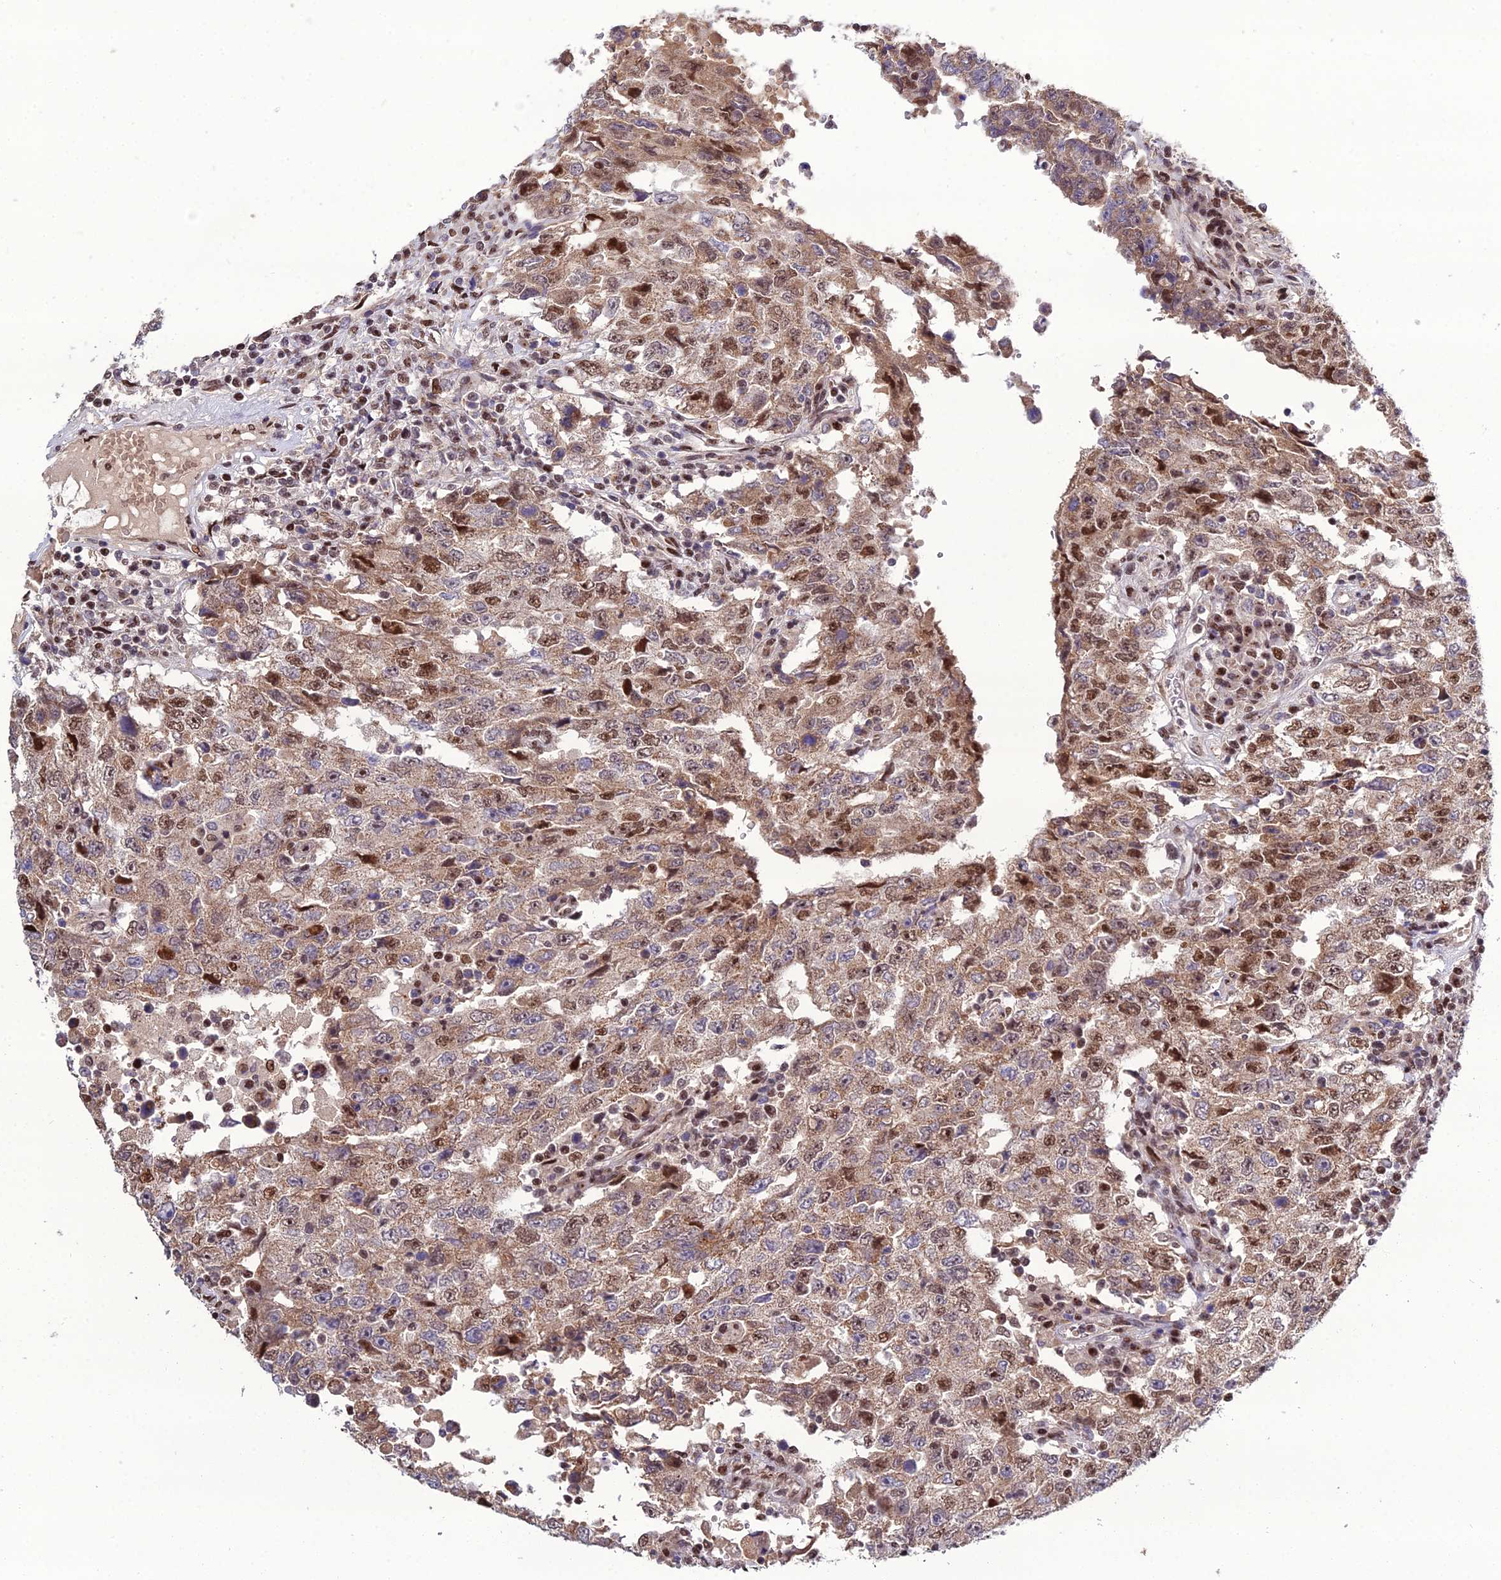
{"staining": {"intensity": "moderate", "quantity": "25%-75%", "location": "cytoplasmic/membranous,nuclear"}, "tissue": "testis cancer", "cell_type": "Tumor cells", "image_type": "cancer", "snomed": [{"axis": "morphology", "description": "Carcinoma, Embryonal, NOS"}, {"axis": "topography", "description": "Testis"}], "caption": "Moderate cytoplasmic/membranous and nuclear expression is appreciated in approximately 25%-75% of tumor cells in testis cancer (embryonal carcinoma).", "gene": "ARL2", "patient": {"sex": "male", "age": 26}}